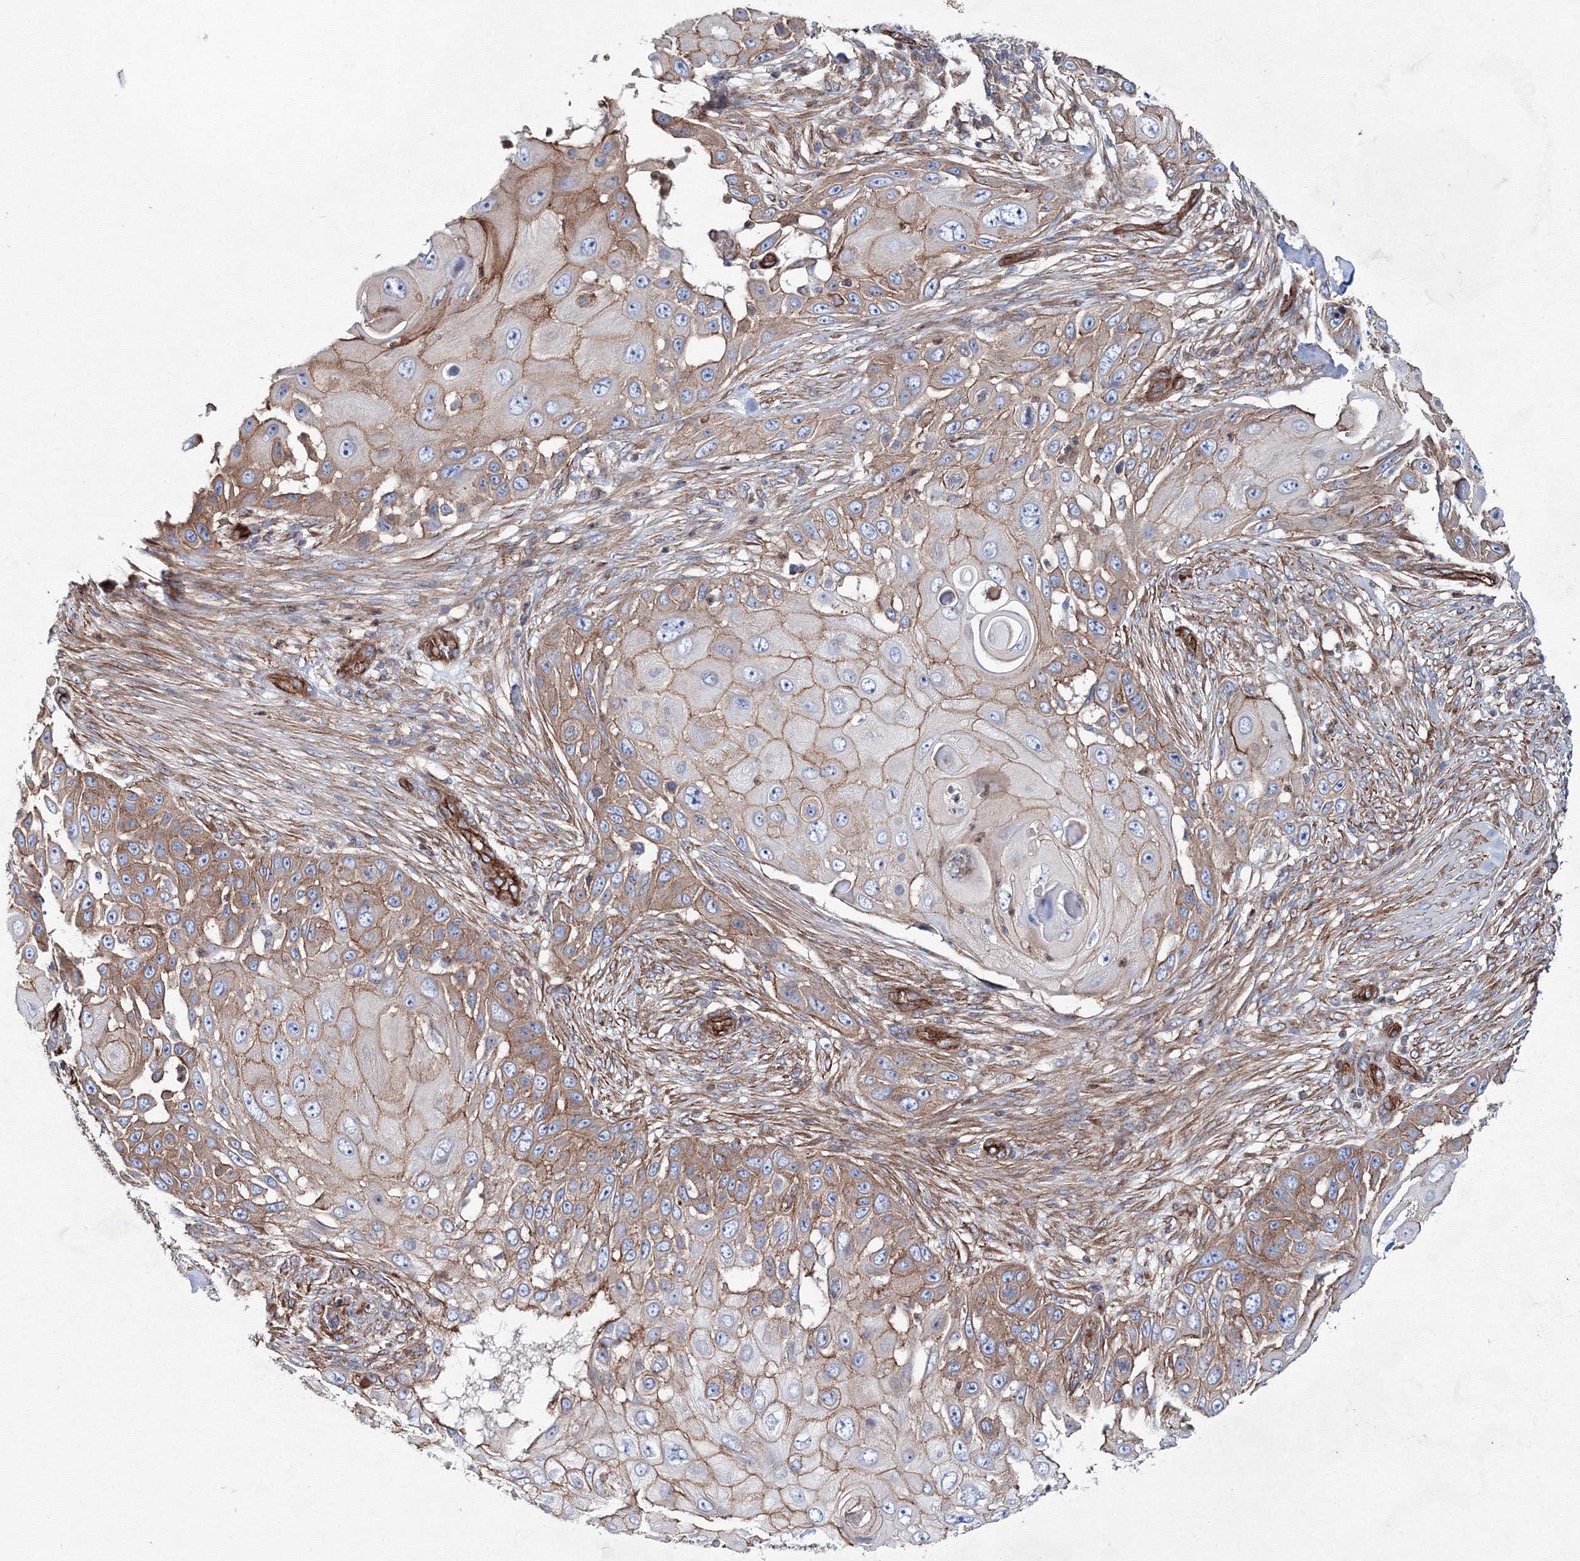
{"staining": {"intensity": "moderate", "quantity": ">75%", "location": "cytoplasmic/membranous"}, "tissue": "skin cancer", "cell_type": "Tumor cells", "image_type": "cancer", "snomed": [{"axis": "morphology", "description": "Squamous cell carcinoma, NOS"}, {"axis": "topography", "description": "Skin"}], "caption": "Immunohistochemistry photomicrograph of skin squamous cell carcinoma stained for a protein (brown), which demonstrates medium levels of moderate cytoplasmic/membranous positivity in about >75% of tumor cells.", "gene": "ANKRD37", "patient": {"sex": "female", "age": 44}}